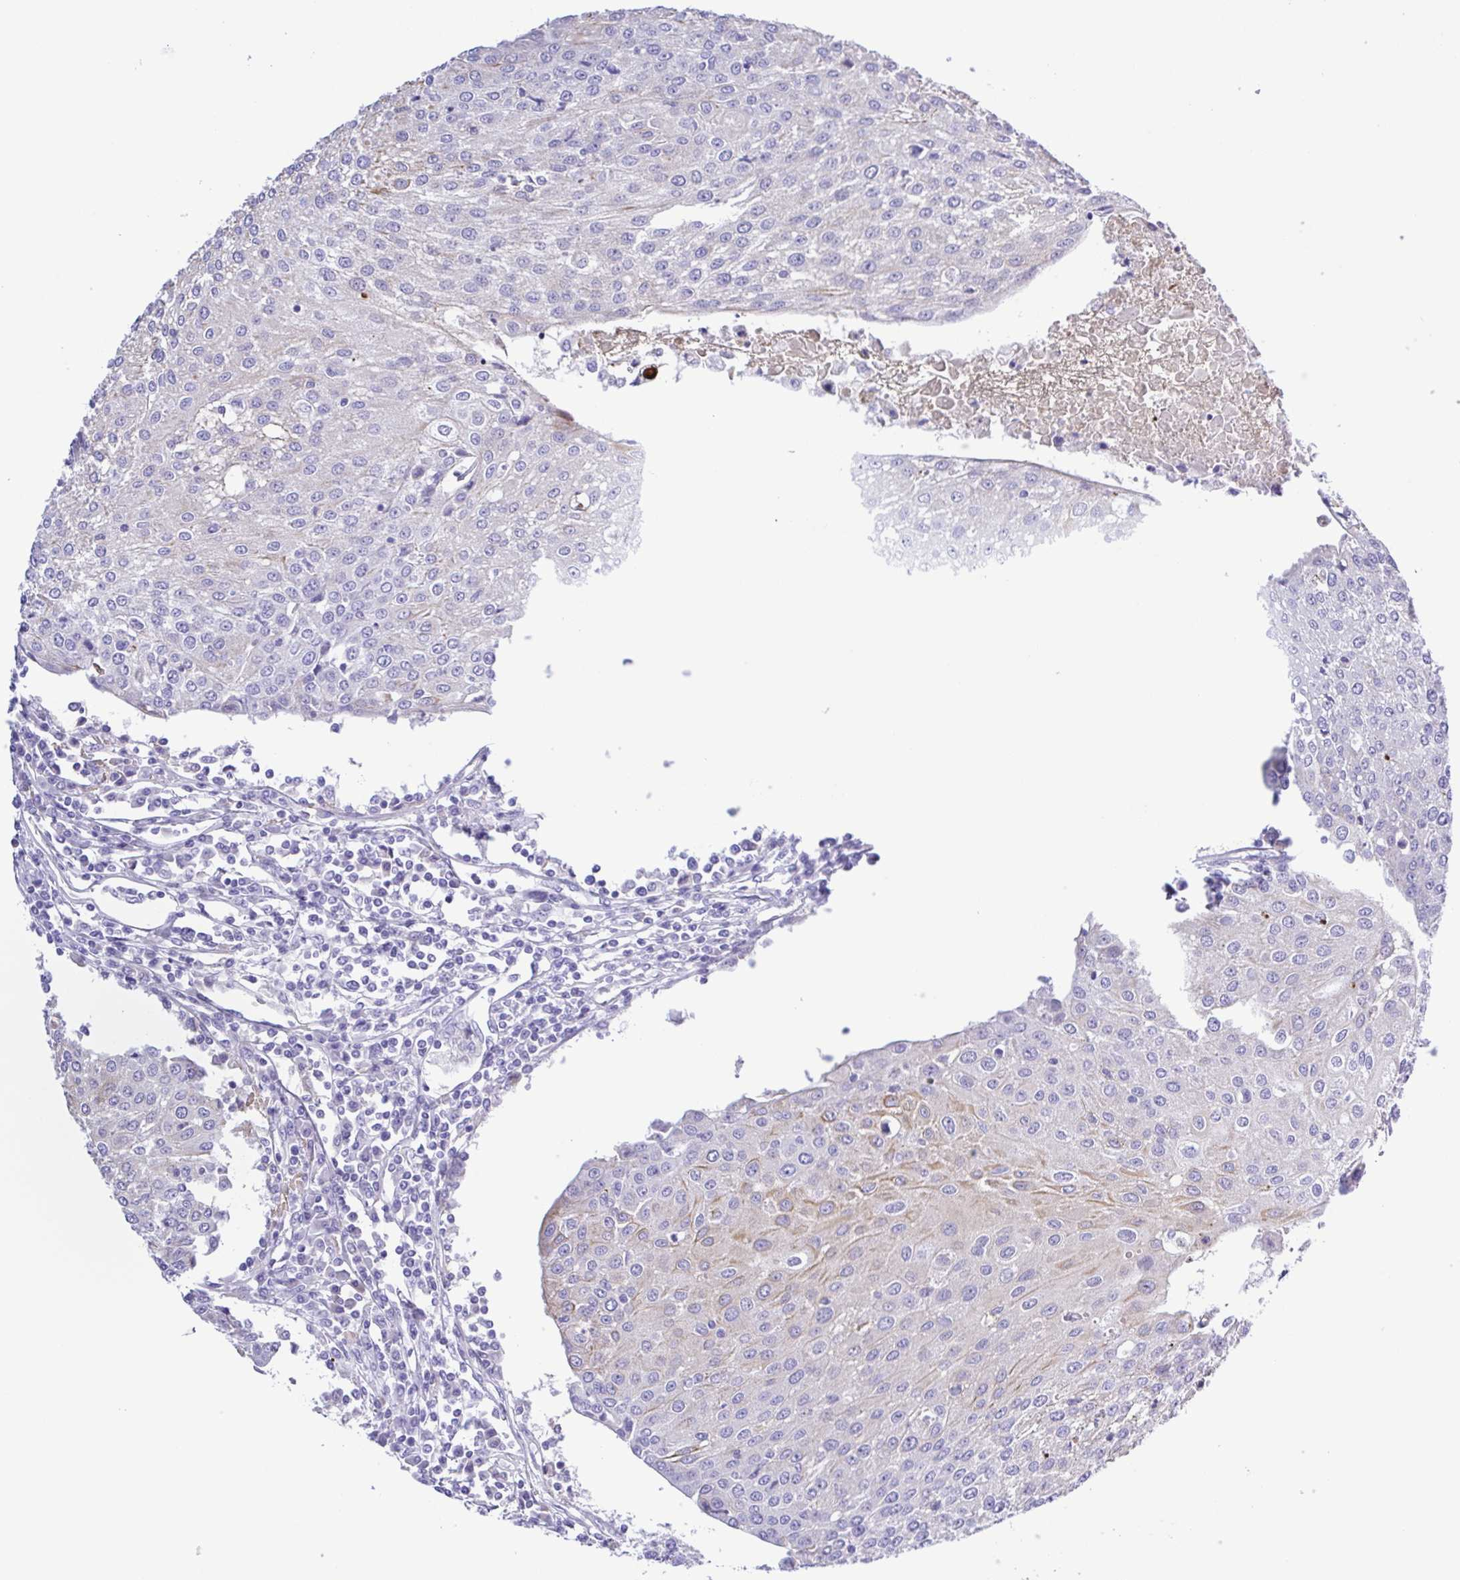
{"staining": {"intensity": "weak", "quantity": "<25%", "location": "cytoplasmic/membranous"}, "tissue": "urothelial cancer", "cell_type": "Tumor cells", "image_type": "cancer", "snomed": [{"axis": "morphology", "description": "Urothelial carcinoma, High grade"}, {"axis": "topography", "description": "Urinary bladder"}], "caption": "This is a histopathology image of immunohistochemistry staining of high-grade urothelial carcinoma, which shows no expression in tumor cells.", "gene": "GABBR2", "patient": {"sex": "female", "age": 85}}